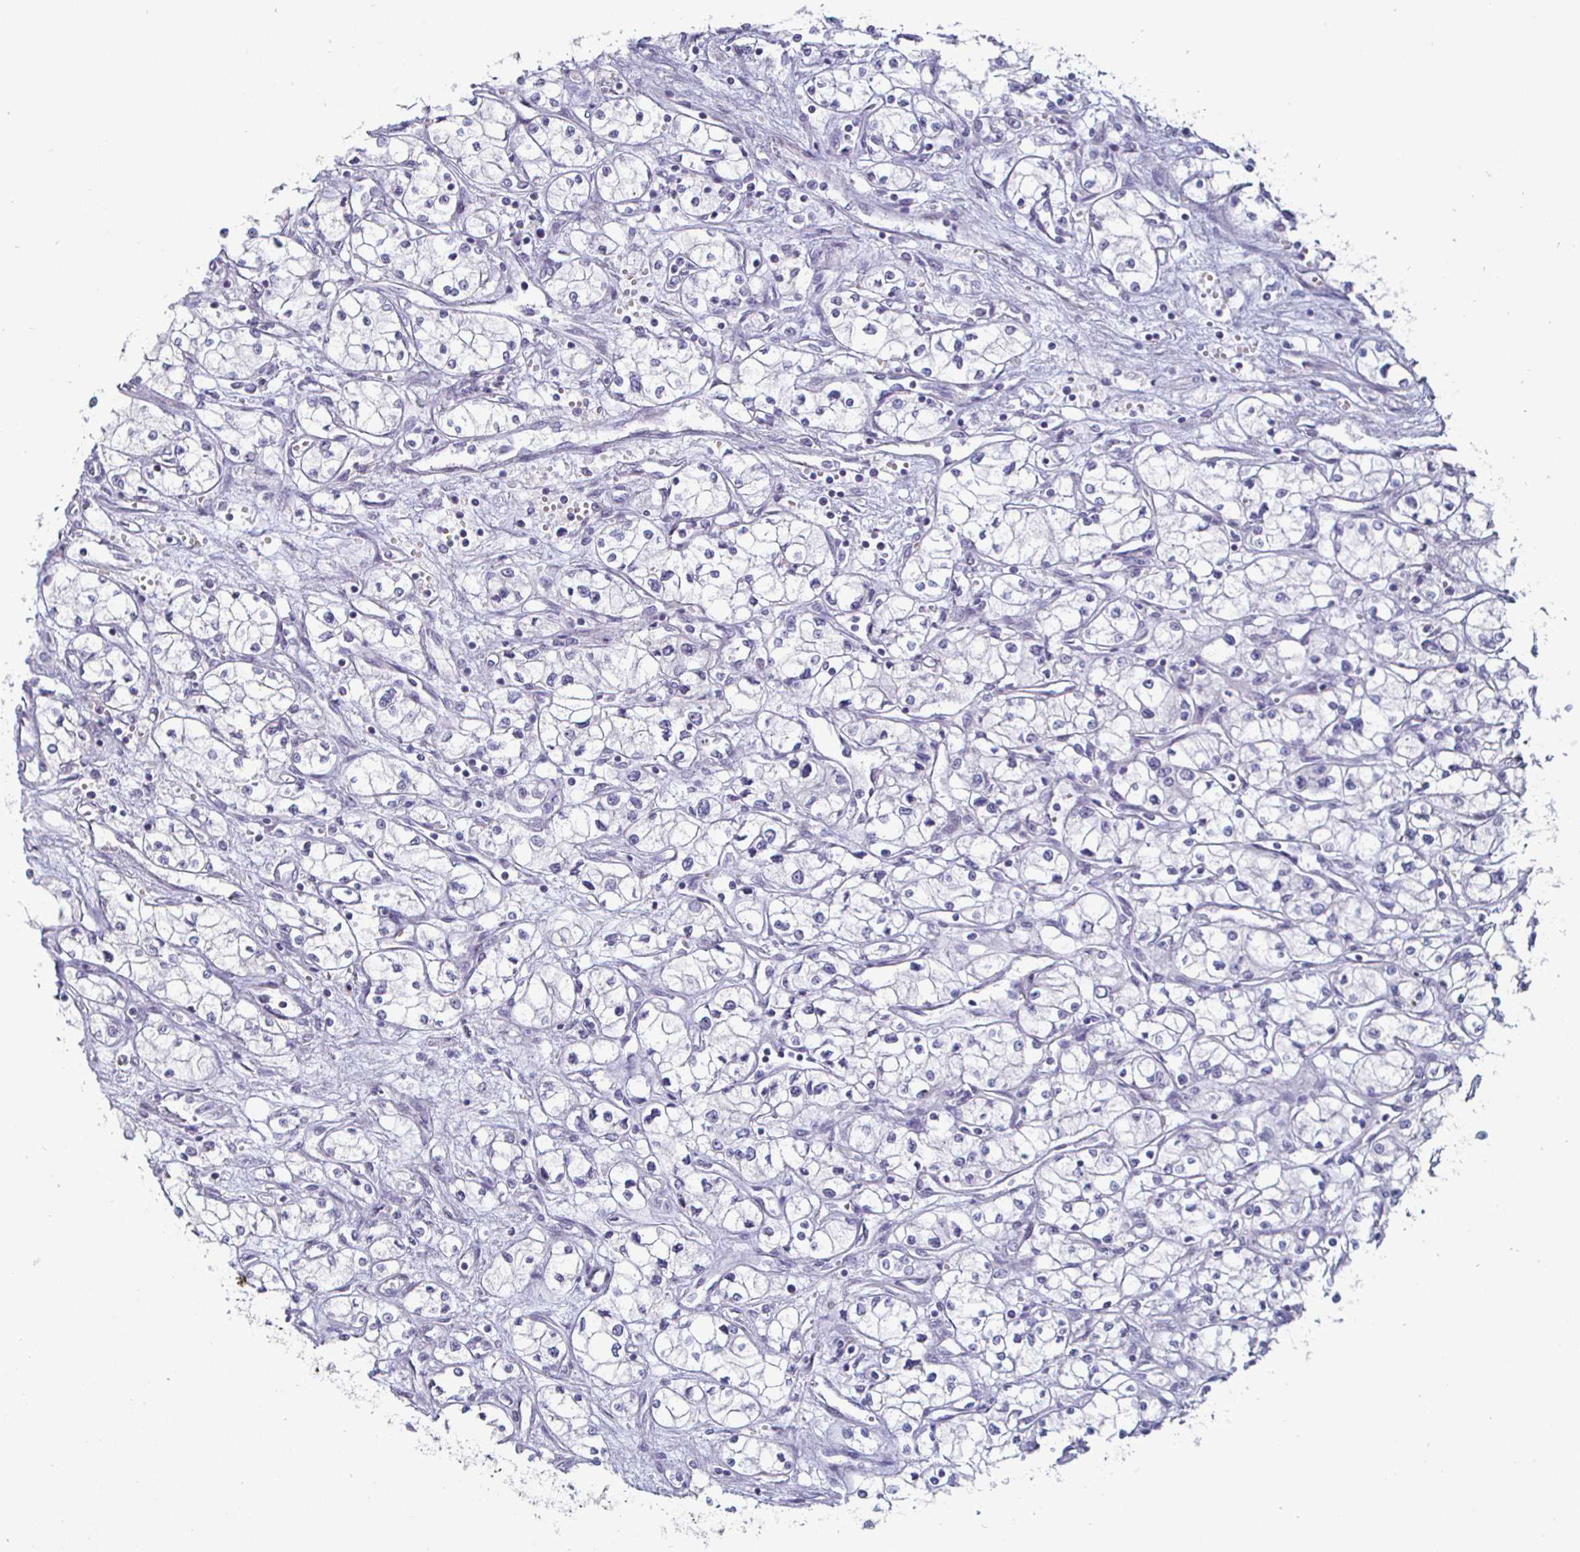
{"staining": {"intensity": "negative", "quantity": "none", "location": "none"}, "tissue": "renal cancer", "cell_type": "Tumor cells", "image_type": "cancer", "snomed": [{"axis": "morphology", "description": "Normal tissue, NOS"}, {"axis": "morphology", "description": "Adenocarcinoma, NOS"}, {"axis": "topography", "description": "Kidney"}], "caption": "The immunohistochemistry micrograph has no significant staining in tumor cells of renal cancer (adenocarcinoma) tissue.", "gene": "DMRTB1", "patient": {"sex": "male", "age": 59}}